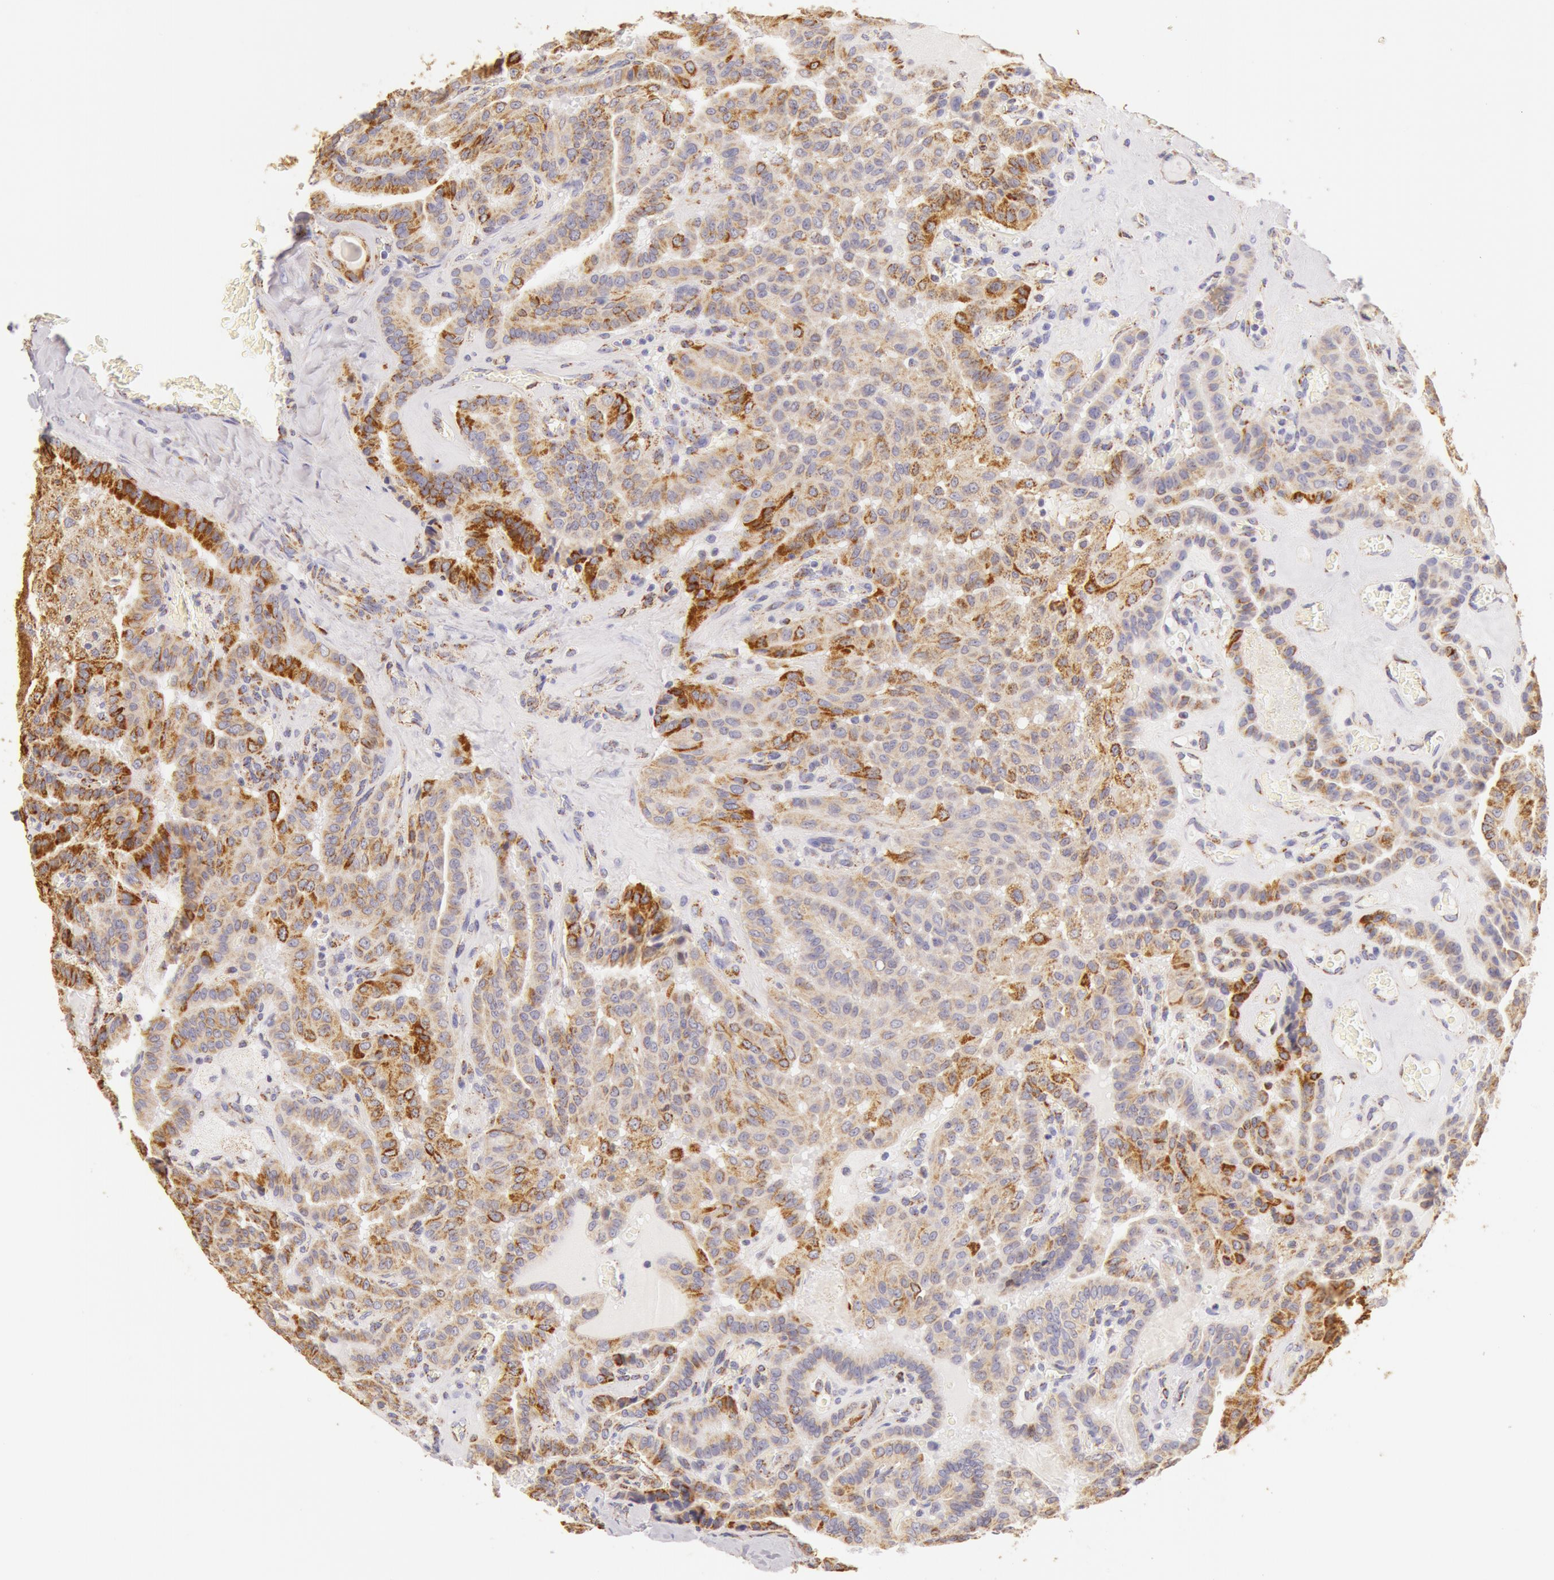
{"staining": {"intensity": "moderate", "quantity": "25%-75%", "location": "cytoplasmic/membranous"}, "tissue": "thyroid cancer", "cell_type": "Tumor cells", "image_type": "cancer", "snomed": [{"axis": "morphology", "description": "Papillary adenocarcinoma, NOS"}, {"axis": "topography", "description": "Thyroid gland"}], "caption": "IHC of thyroid papillary adenocarcinoma displays medium levels of moderate cytoplasmic/membranous staining in about 25%-75% of tumor cells.", "gene": "ATP5F1B", "patient": {"sex": "male", "age": 87}}